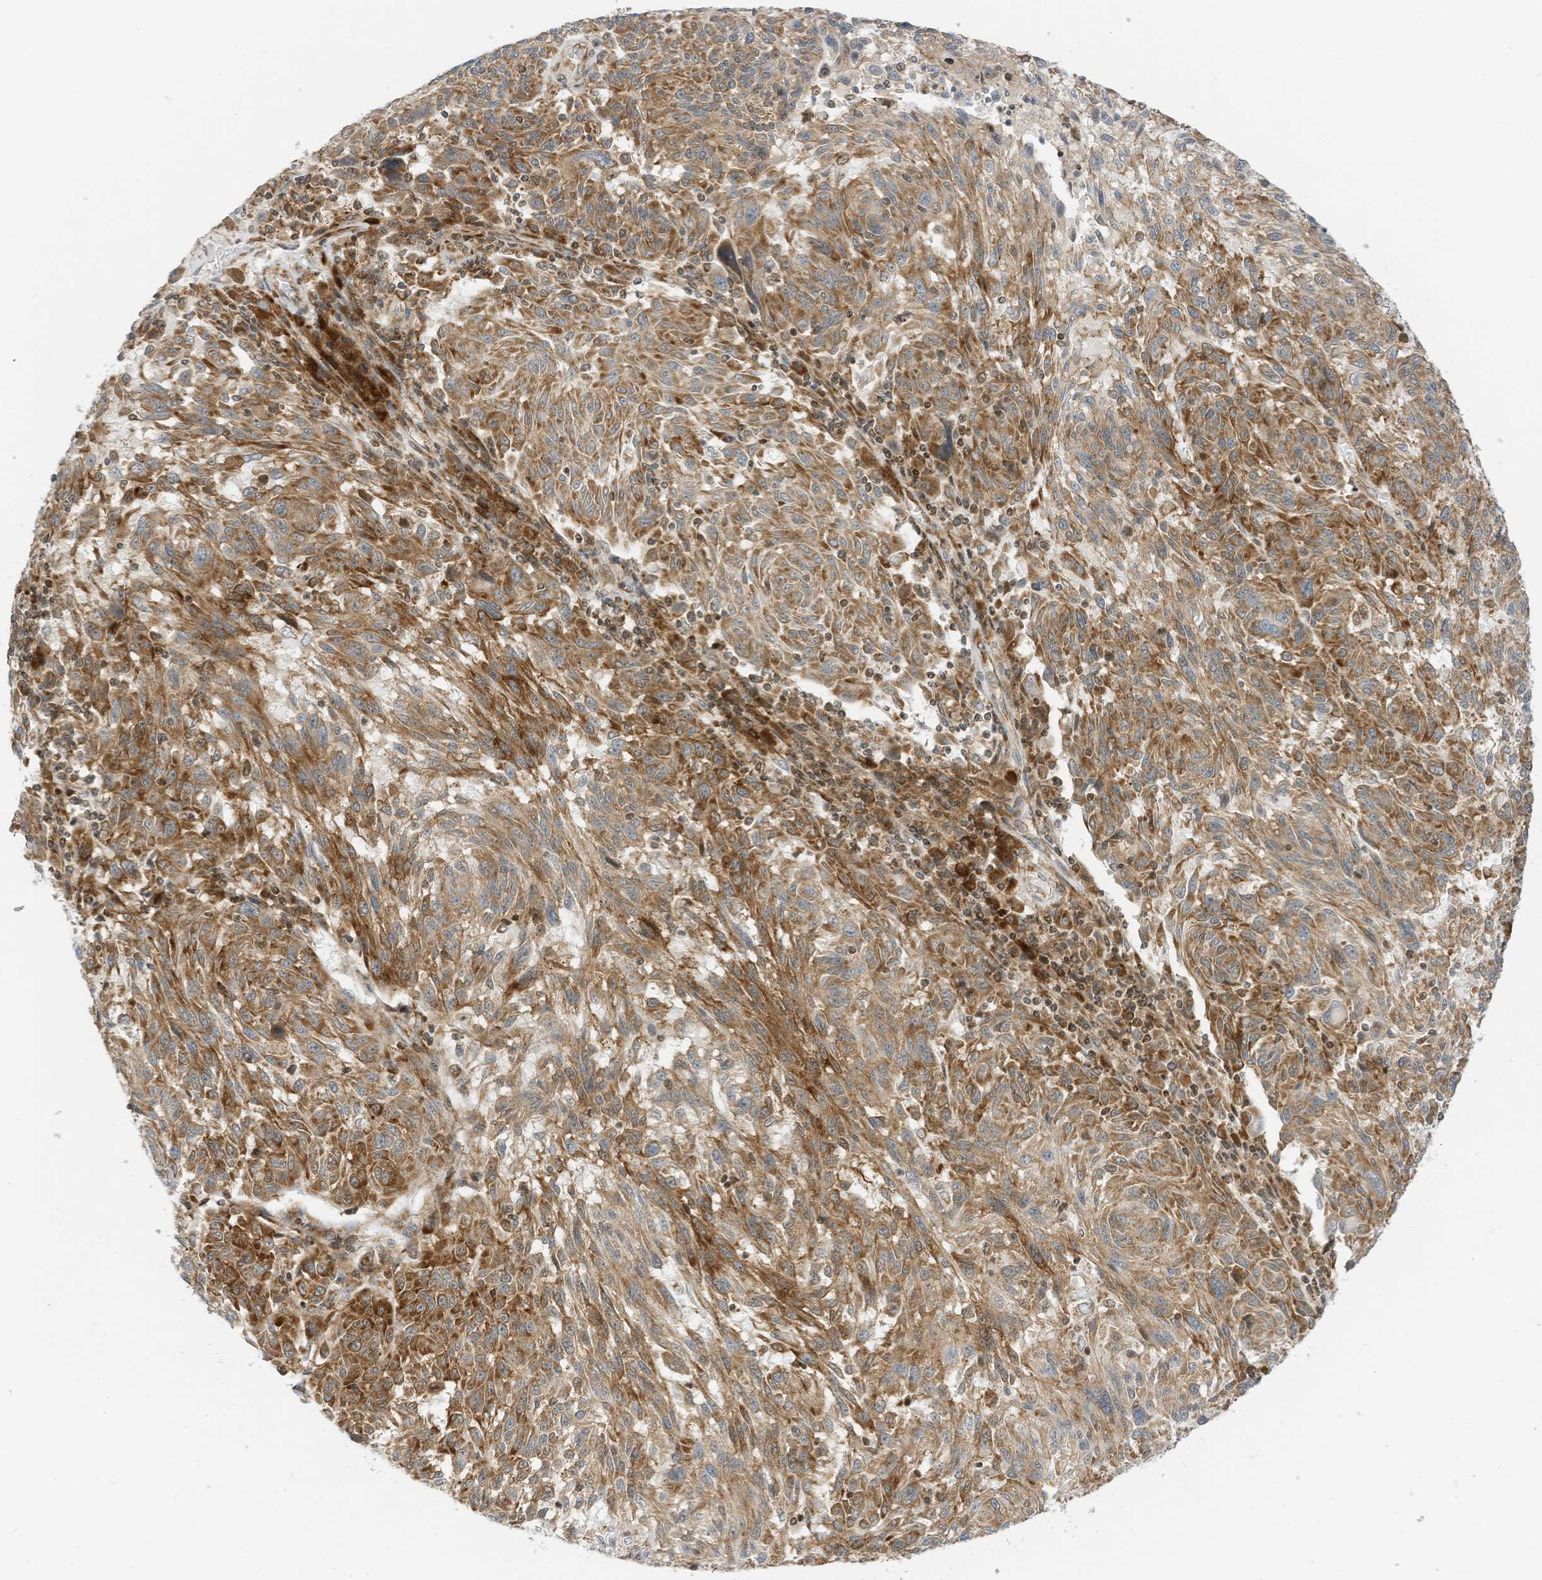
{"staining": {"intensity": "moderate", "quantity": ">75%", "location": "cytoplasmic/membranous"}, "tissue": "melanoma", "cell_type": "Tumor cells", "image_type": "cancer", "snomed": [{"axis": "morphology", "description": "Malignant melanoma, NOS"}, {"axis": "topography", "description": "Skin"}], "caption": "Protein positivity by immunohistochemistry (IHC) reveals moderate cytoplasmic/membranous expression in approximately >75% of tumor cells in malignant melanoma.", "gene": "EDF1", "patient": {"sex": "male", "age": 53}}